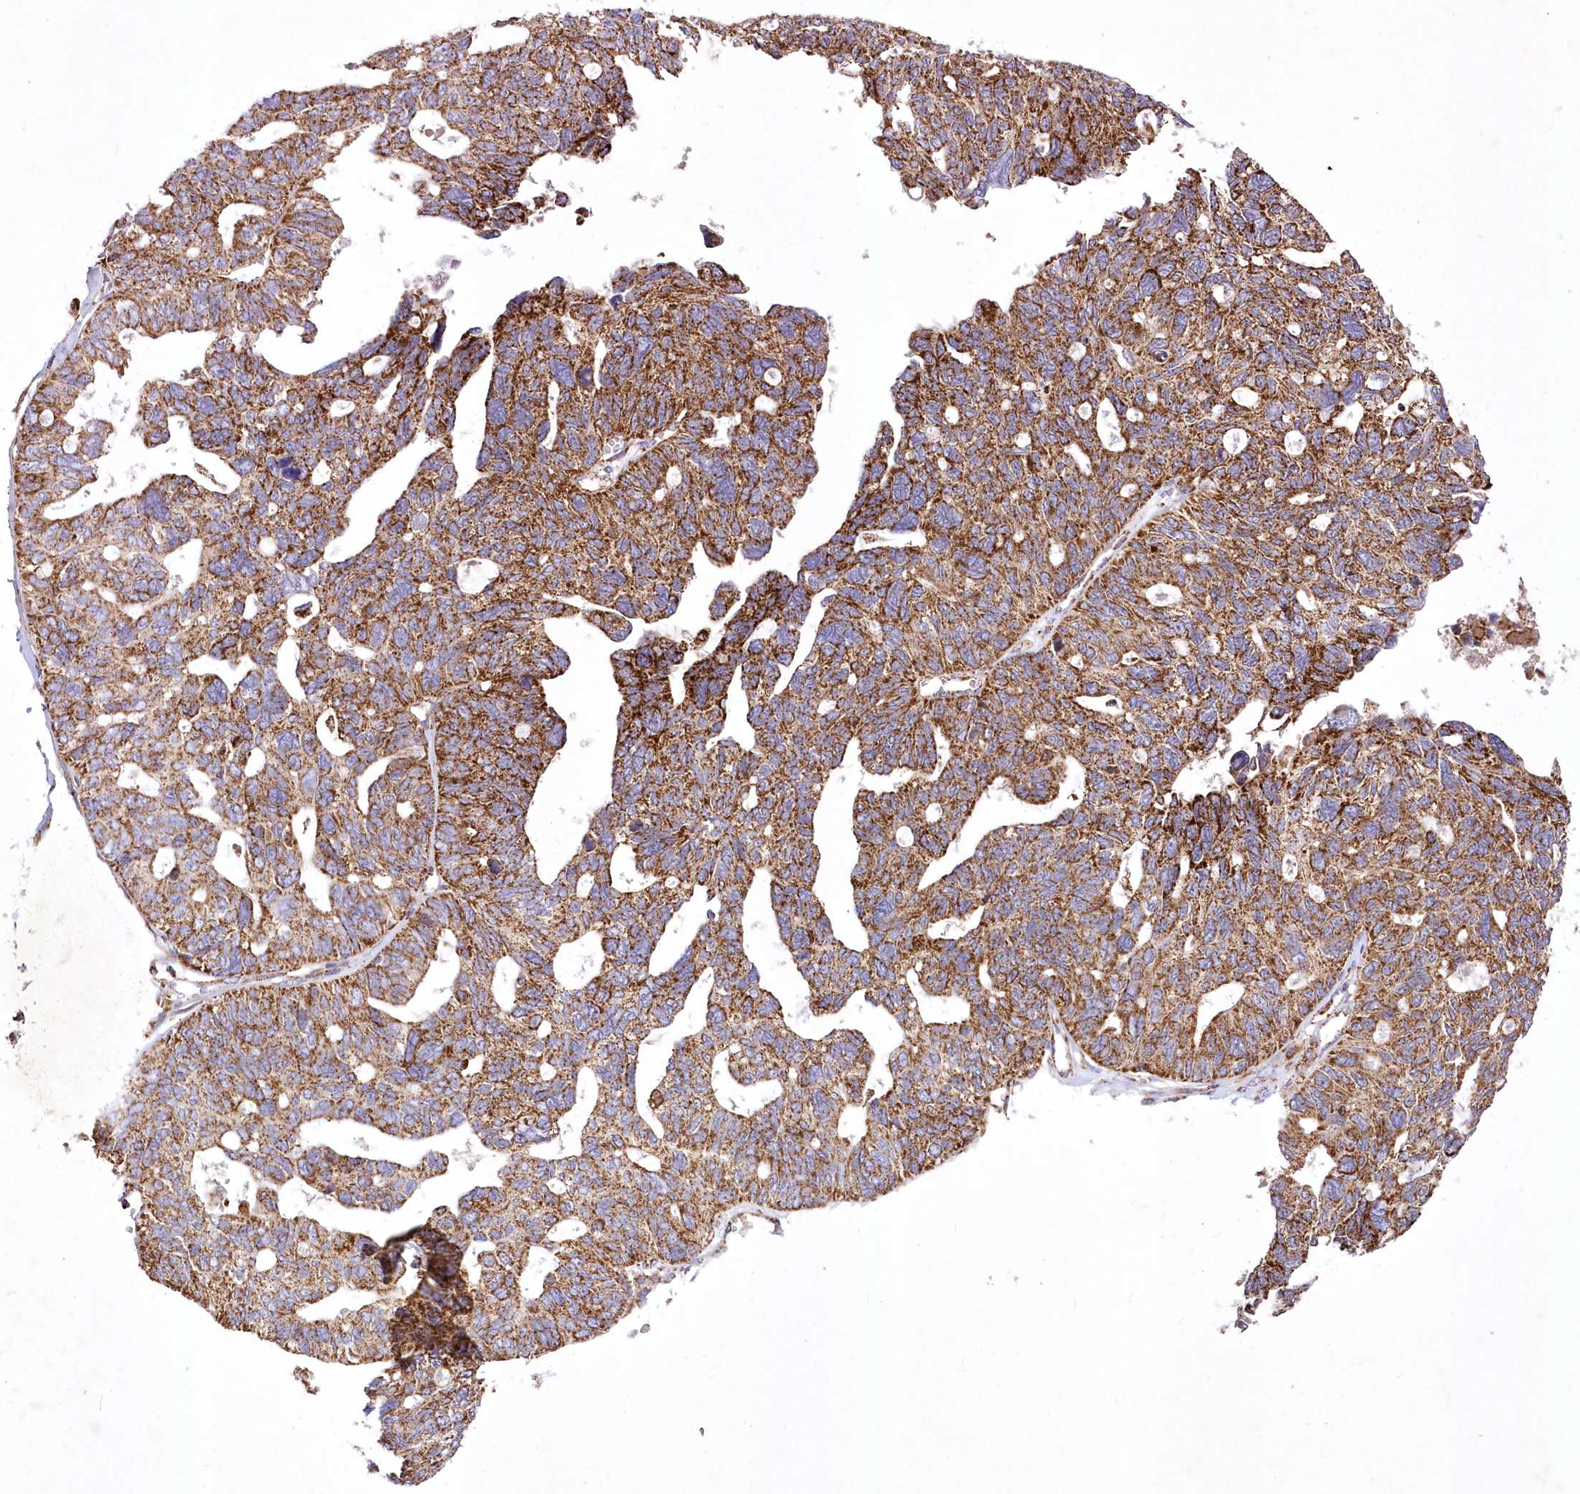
{"staining": {"intensity": "strong", "quantity": ">75%", "location": "cytoplasmic/membranous"}, "tissue": "ovarian cancer", "cell_type": "Tumor cells", "image_type": "cancer", "snomed": [{"axis": "morphology", "description": "Cystadenocarcinoma, serous, NOS"}, {"axis": "topography", "description": "Ovary"}], "caption": "The micrograph displays staining of ovarian serous cystadenocarcinoma, revealing strong cytoplasmic/membranous protein expression (brown color) within tumor cells.", "gene": "ASNSD1", "patient": {"sex": "female", "age": 79}}